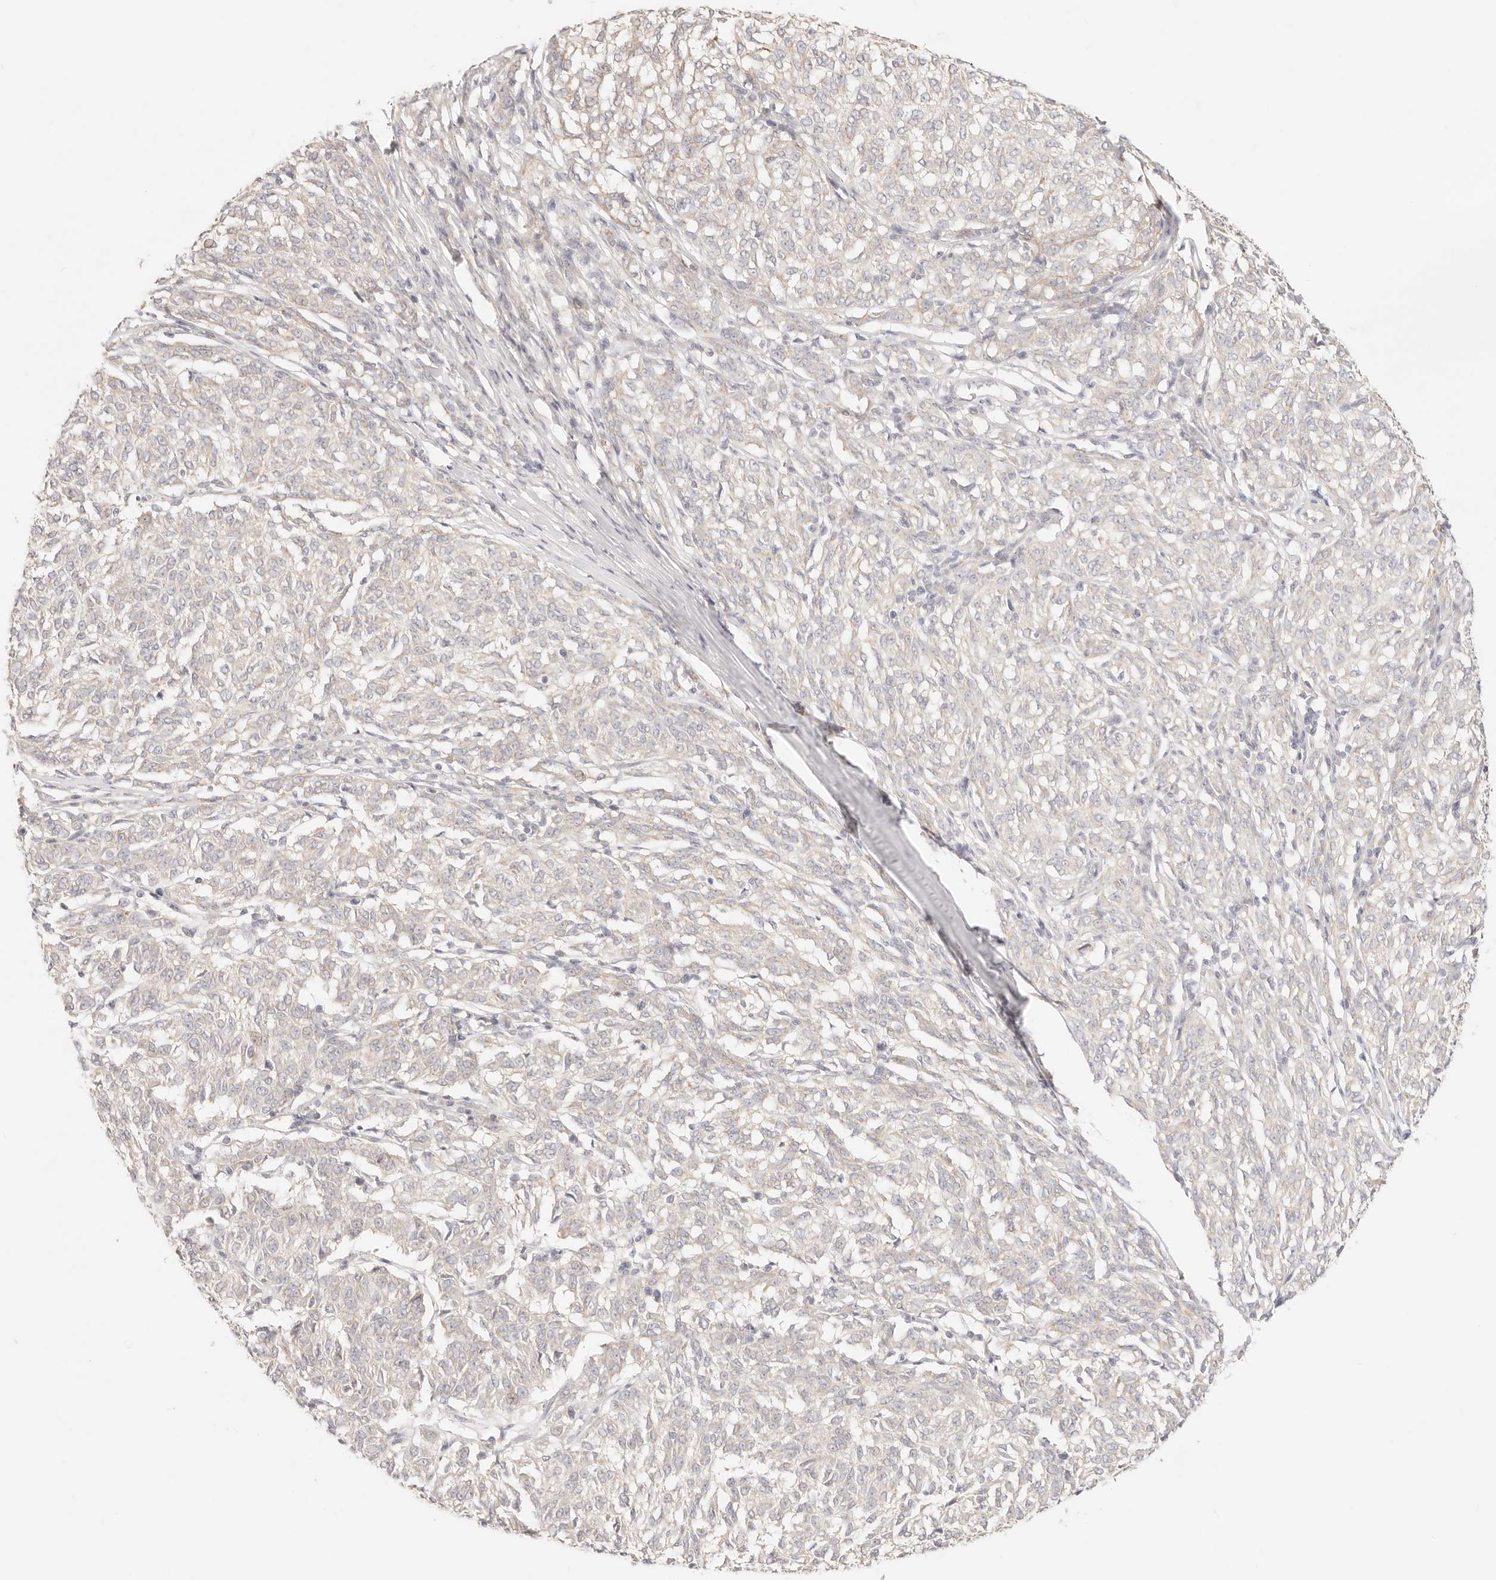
{"staining": {"intensity": "negative", "quantity": "none", "location": "none"}, "tissue": "melanoma", "cell_type": "Tumor cells", "image_type": "cancer", "snomed": [{"axis": "morphology", "description": "Malignant melanoma, NOS"}, {"axis": "topography", "description": "Skin"}], "caption": "DAB (3,3'-diaminobenzidine) immunohistochemical staining of melanoma demonstrates no significant positivity in tumor cells. (DAB (3,3'-diaminobenzidine) IHC, high magnification).", "gene": "GPR156", "patient": {"sex": "female", "age": 72}}